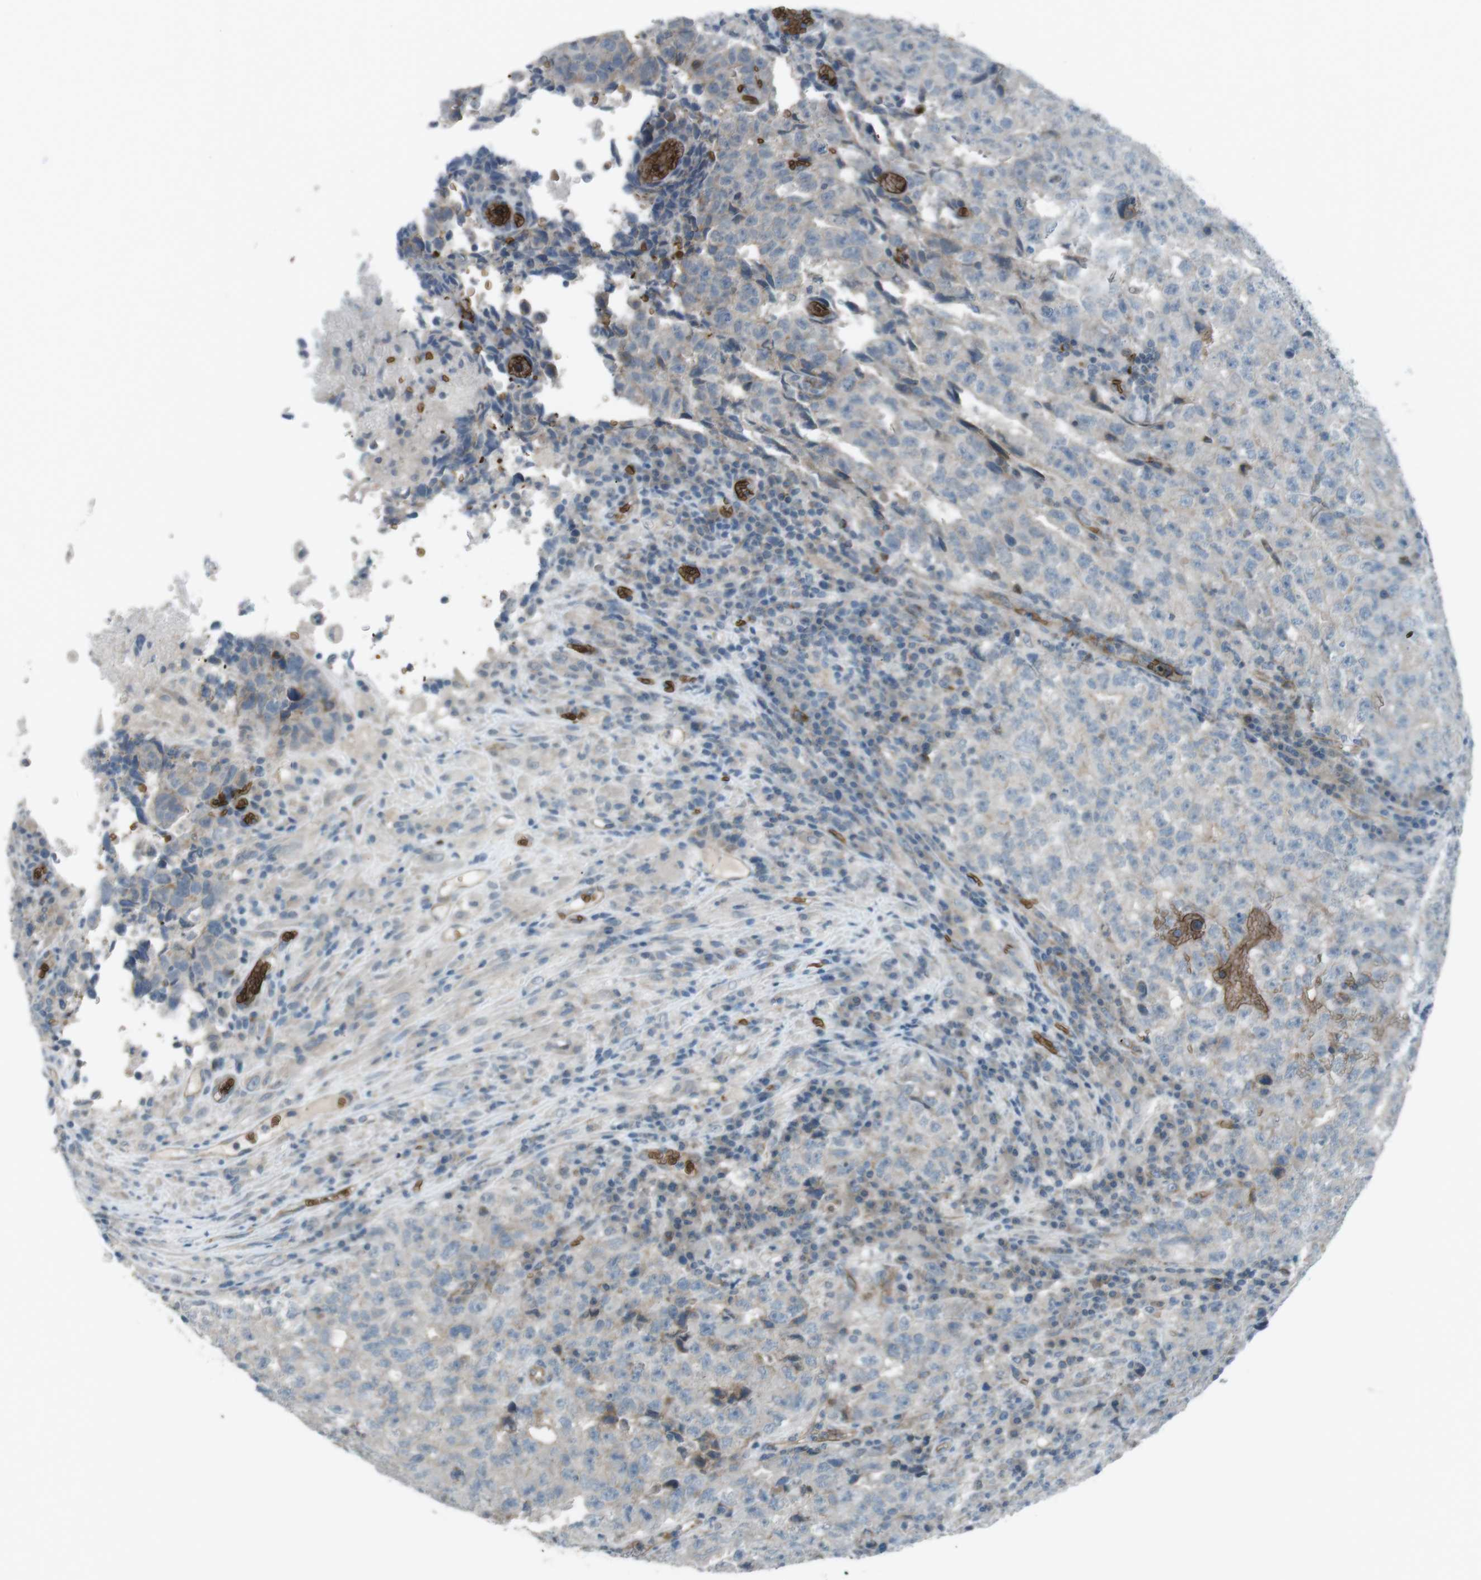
{"staining": {"intensity": "negative", "quantity": "none", "location": "none"}, "tissue": "testis cancer", "cell_type": "Tumor cells", "image_type": "cancer", "snomed": [{"axis": "morphology", "description": "Necrosis, NOS"}, {"axis": "morphology", "description": "Carcinoma, Embryonal, NOS"}, {"axis": "topography", "description": "Testis"}], "caption": "There is no significant staining in tumor cells of testis cancer.", "gene": "SPTA1", "patient": {"sex": "male", "age": 19}}